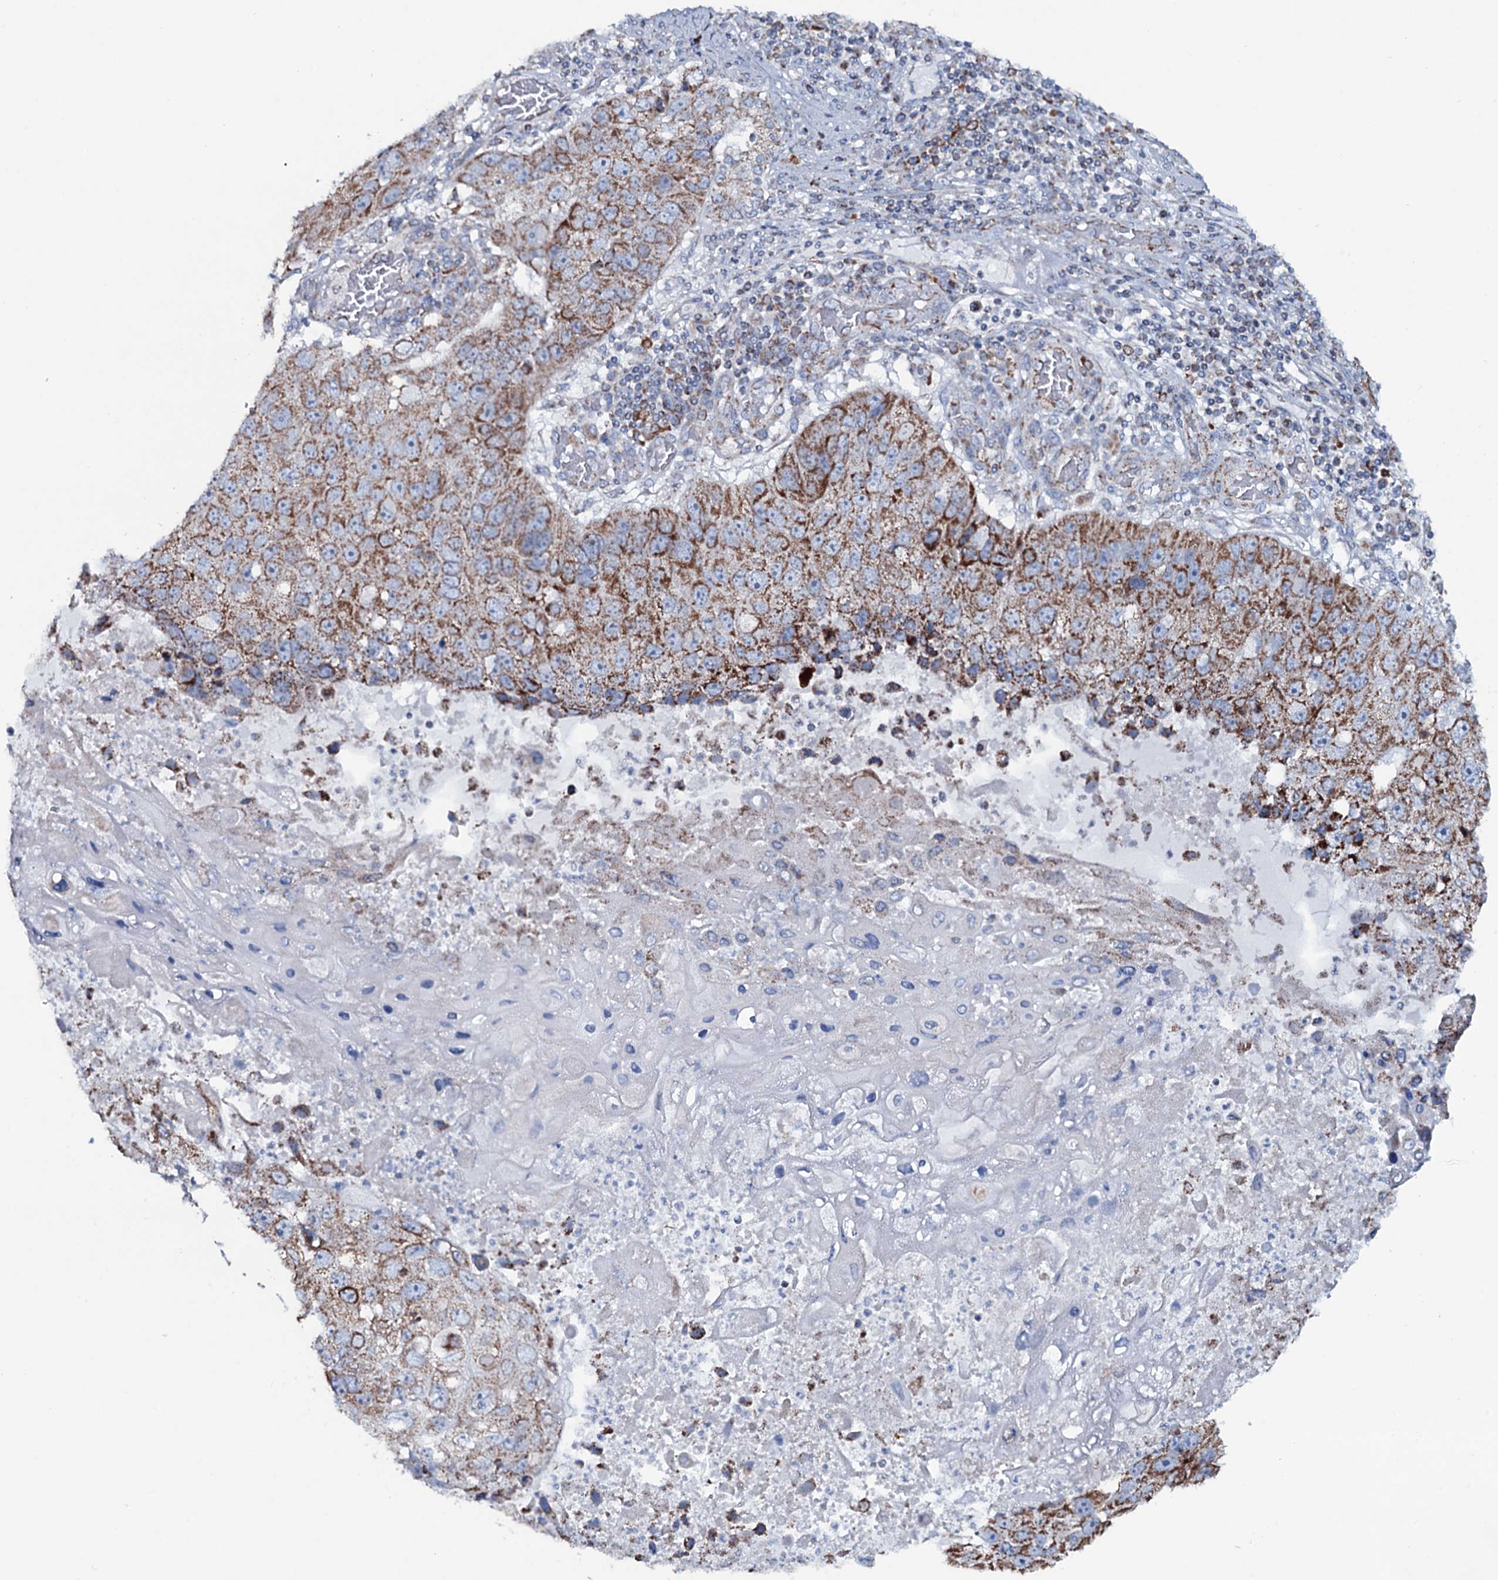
{"staining": {"intensity": "moderate", "quantity": ">75%", "location": "cytoplasmic/membranous"}, "tissue": "lung cancer", "cell_type": "Tumor cells", "image_type": "cancer", "snomed": [{"axis": "morphology", "description": "Squamous cell carcinoma, NOS"}, {"axis": "topography", "description": "Lung"}], "caption": "Immunohistochemistry (DAB (3,3'-diaminobenzidine)) staining of lung squamous cell carcinoma exhibits moderate cytoplasmic/membranous protein expression in about >75% of tumor cells.", "gene": "MRPS35", "patient": {"sex": "male", "age": 61}}